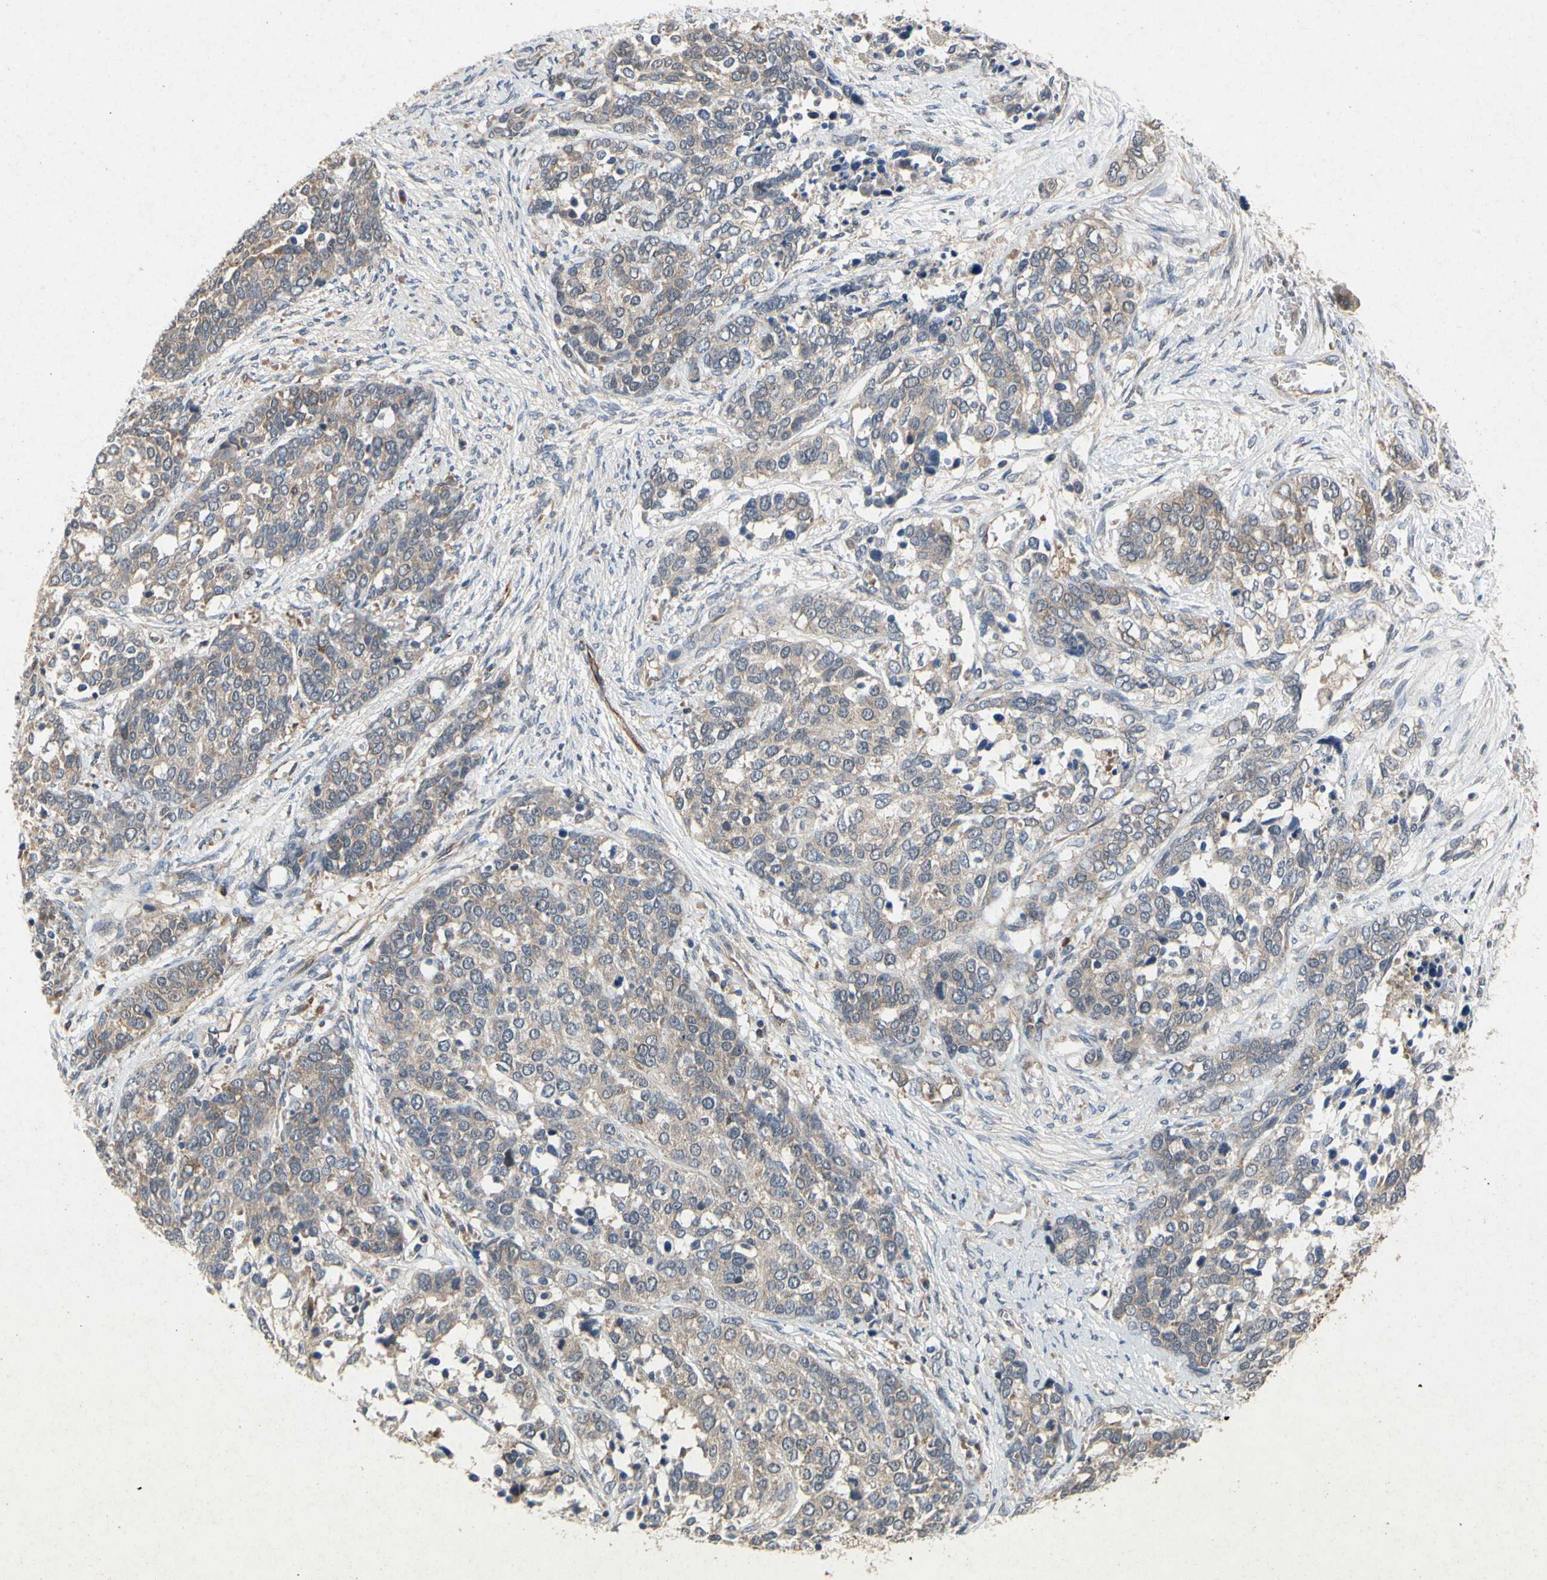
{"staining": {"intensity": "weak", "quantity": ">75%", "location": "cytoplasmic/membranous"}, "tissue": "ovarian cancer", "cell_type": "Tumor cells", "image_type": "cancer", "snomed": [{"axis": "morphology", "description": "Cystadenocarcinoma, serous, NOS"}, {"axis": "topography", "description": "Ovary"}], "caption": "The histopathology image demonstrates staining of ovarian cancer (serous cystadenocarcinoma), revealing weak cytoplasmic/membranous protein positivity (brown color) within tumor cells.", "gene": "RPS6KA1", "patient": {"sex": "female", "age": 44}}